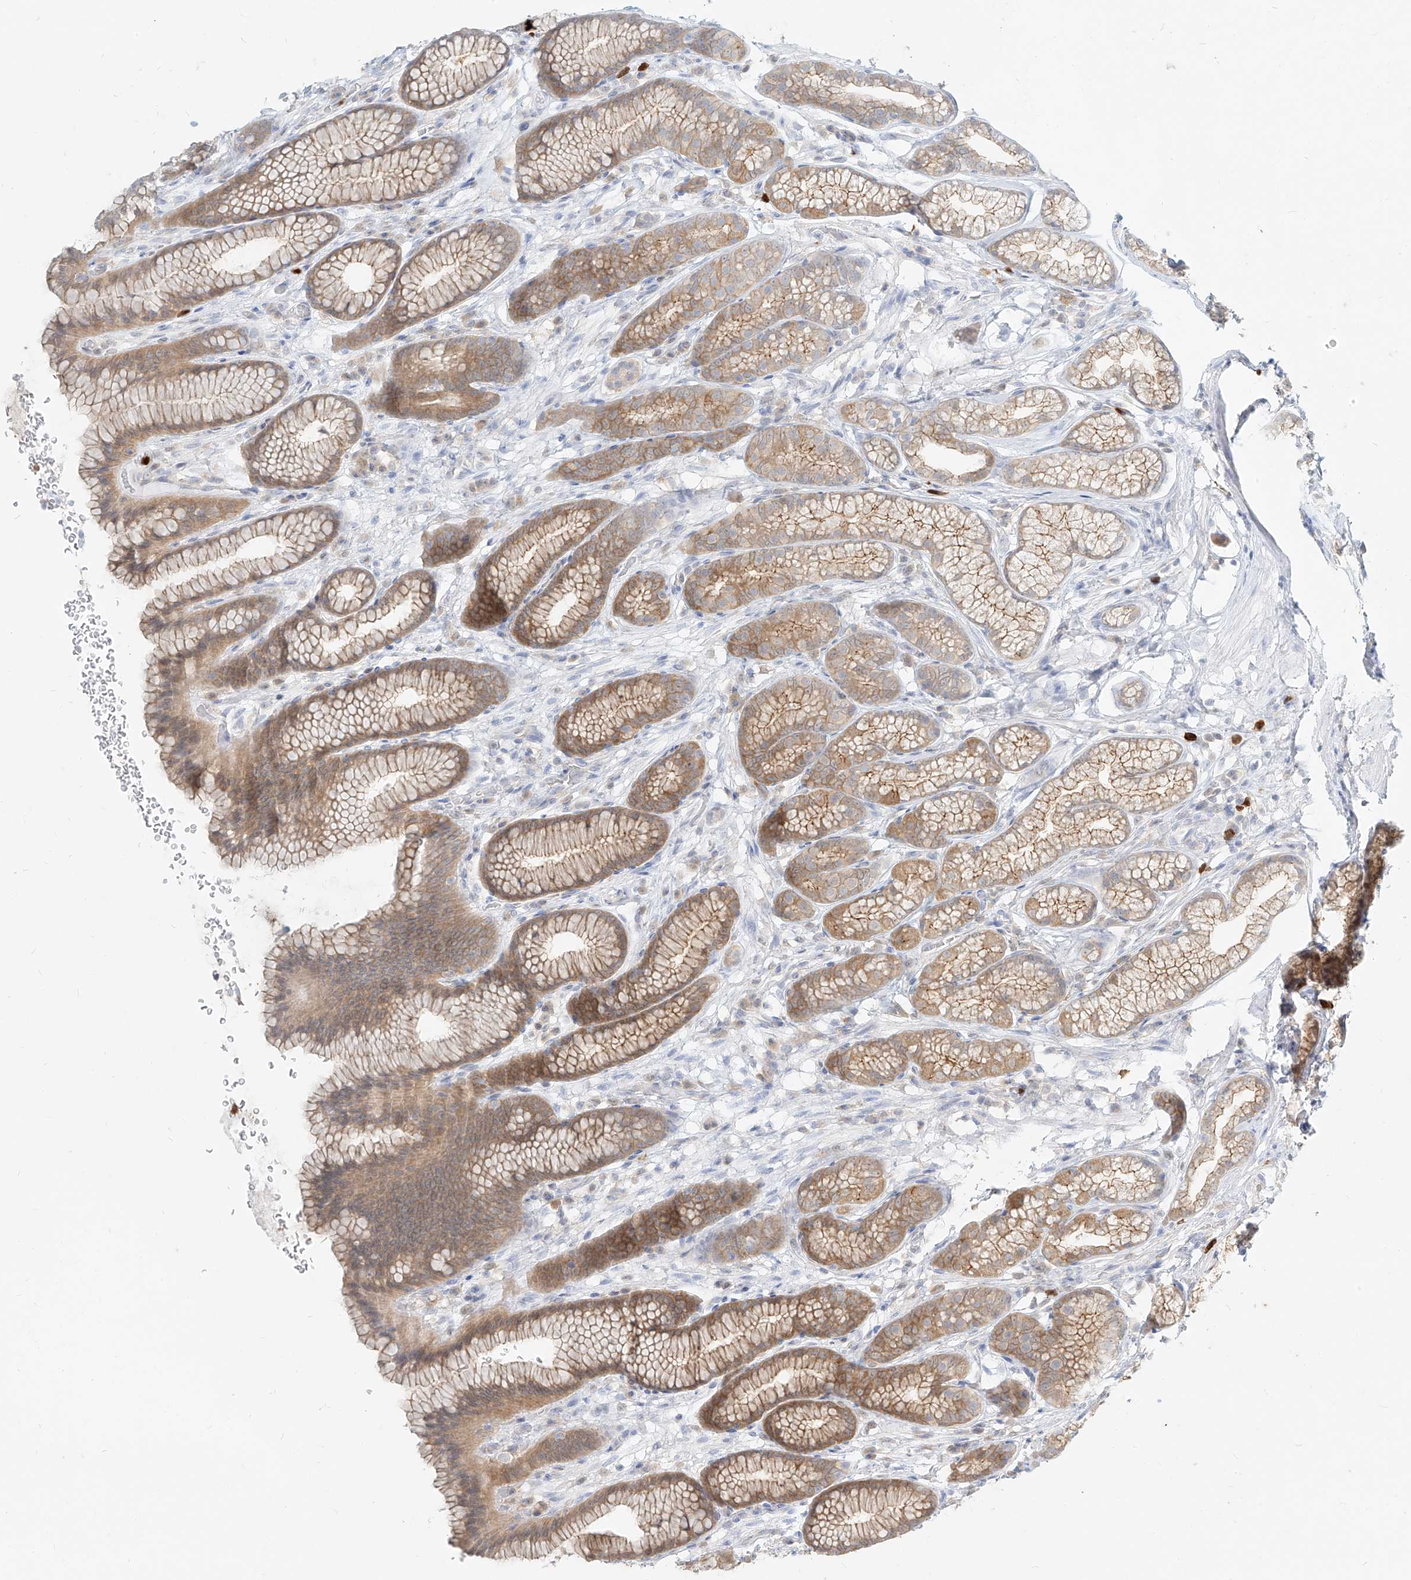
{"staining": {"intensity": "moderate", "quantity": ">75%", "location": "cytoplasmic/membranous"}, "tissue": "stomach", "cell_type": "Glandular cells", "image_type": "normal", "snomed": [{"axis": "morphology", "description": "Normal tissue, NOS"}, {"axis": "topography", "description": "Stomach"}], "caption": "This is an image of IHC staining of benign stomach, which shows moderate staining in the cytoplasmic/membranous of glandular cells.", "gene": "PGD", "patient": {"sex": "male", "age": 42}}